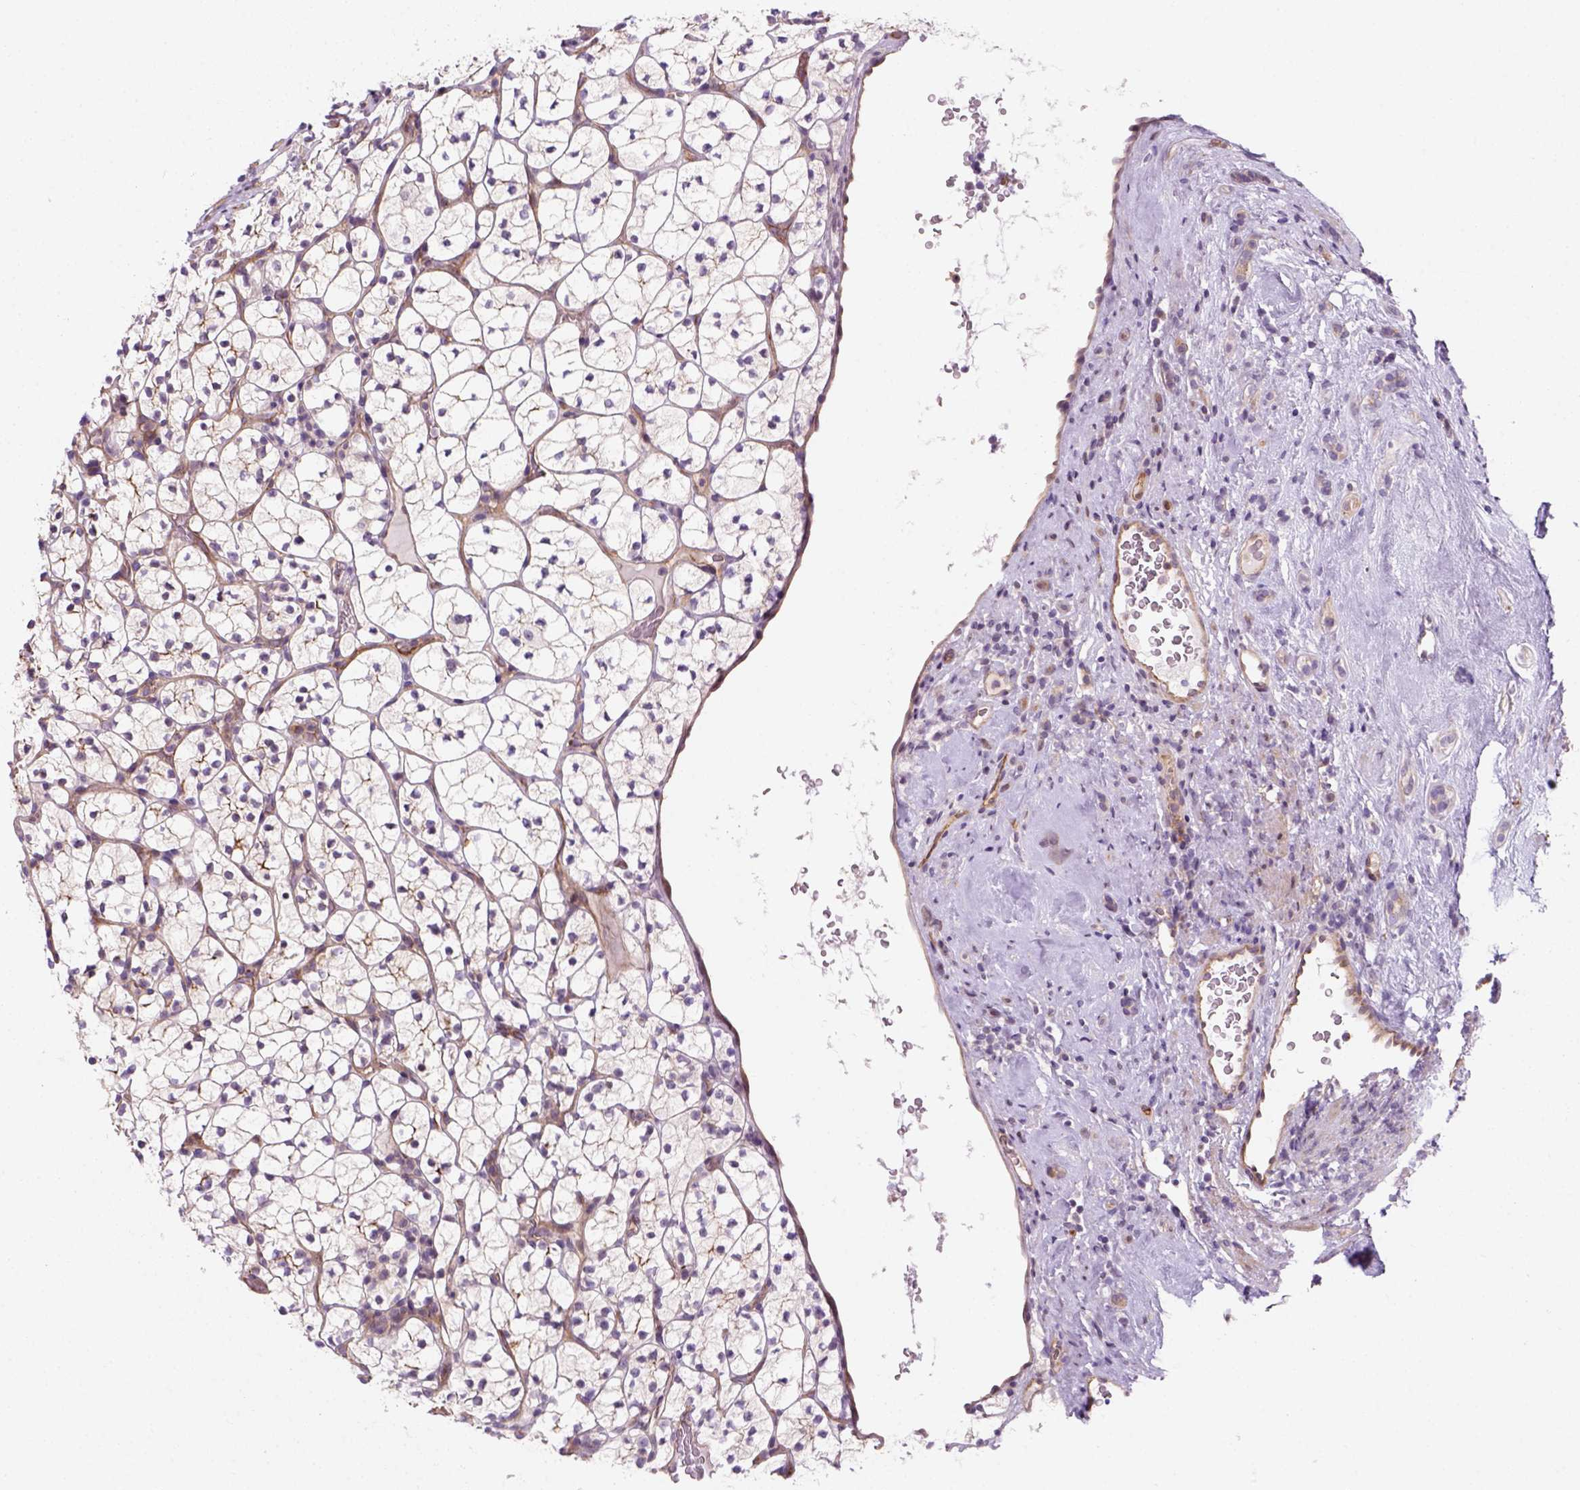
{"staining": {"intensity": "weak", "quantity": ">75%", "location": "cytoplasmic/membranous"}, "tissue": "renal cancer", "cell_type": "Tumor cells", "image_type": "cancer", "snomed": [{"axis": "morphology", "description": "Adenocarcinoma, NOS"}, {"axis": "topography", "description": "Kidney"}], "caption": "Immunohistochemistry (IHC) histopathology image of human renal cancer stained for a protein (brown), which exhibits low levels of weak cytoplasmic/membranous positivity in approximately >75% of tumor cells.", "gene": "VSTM5", "patient": {"sex": "female", "age": 89}}